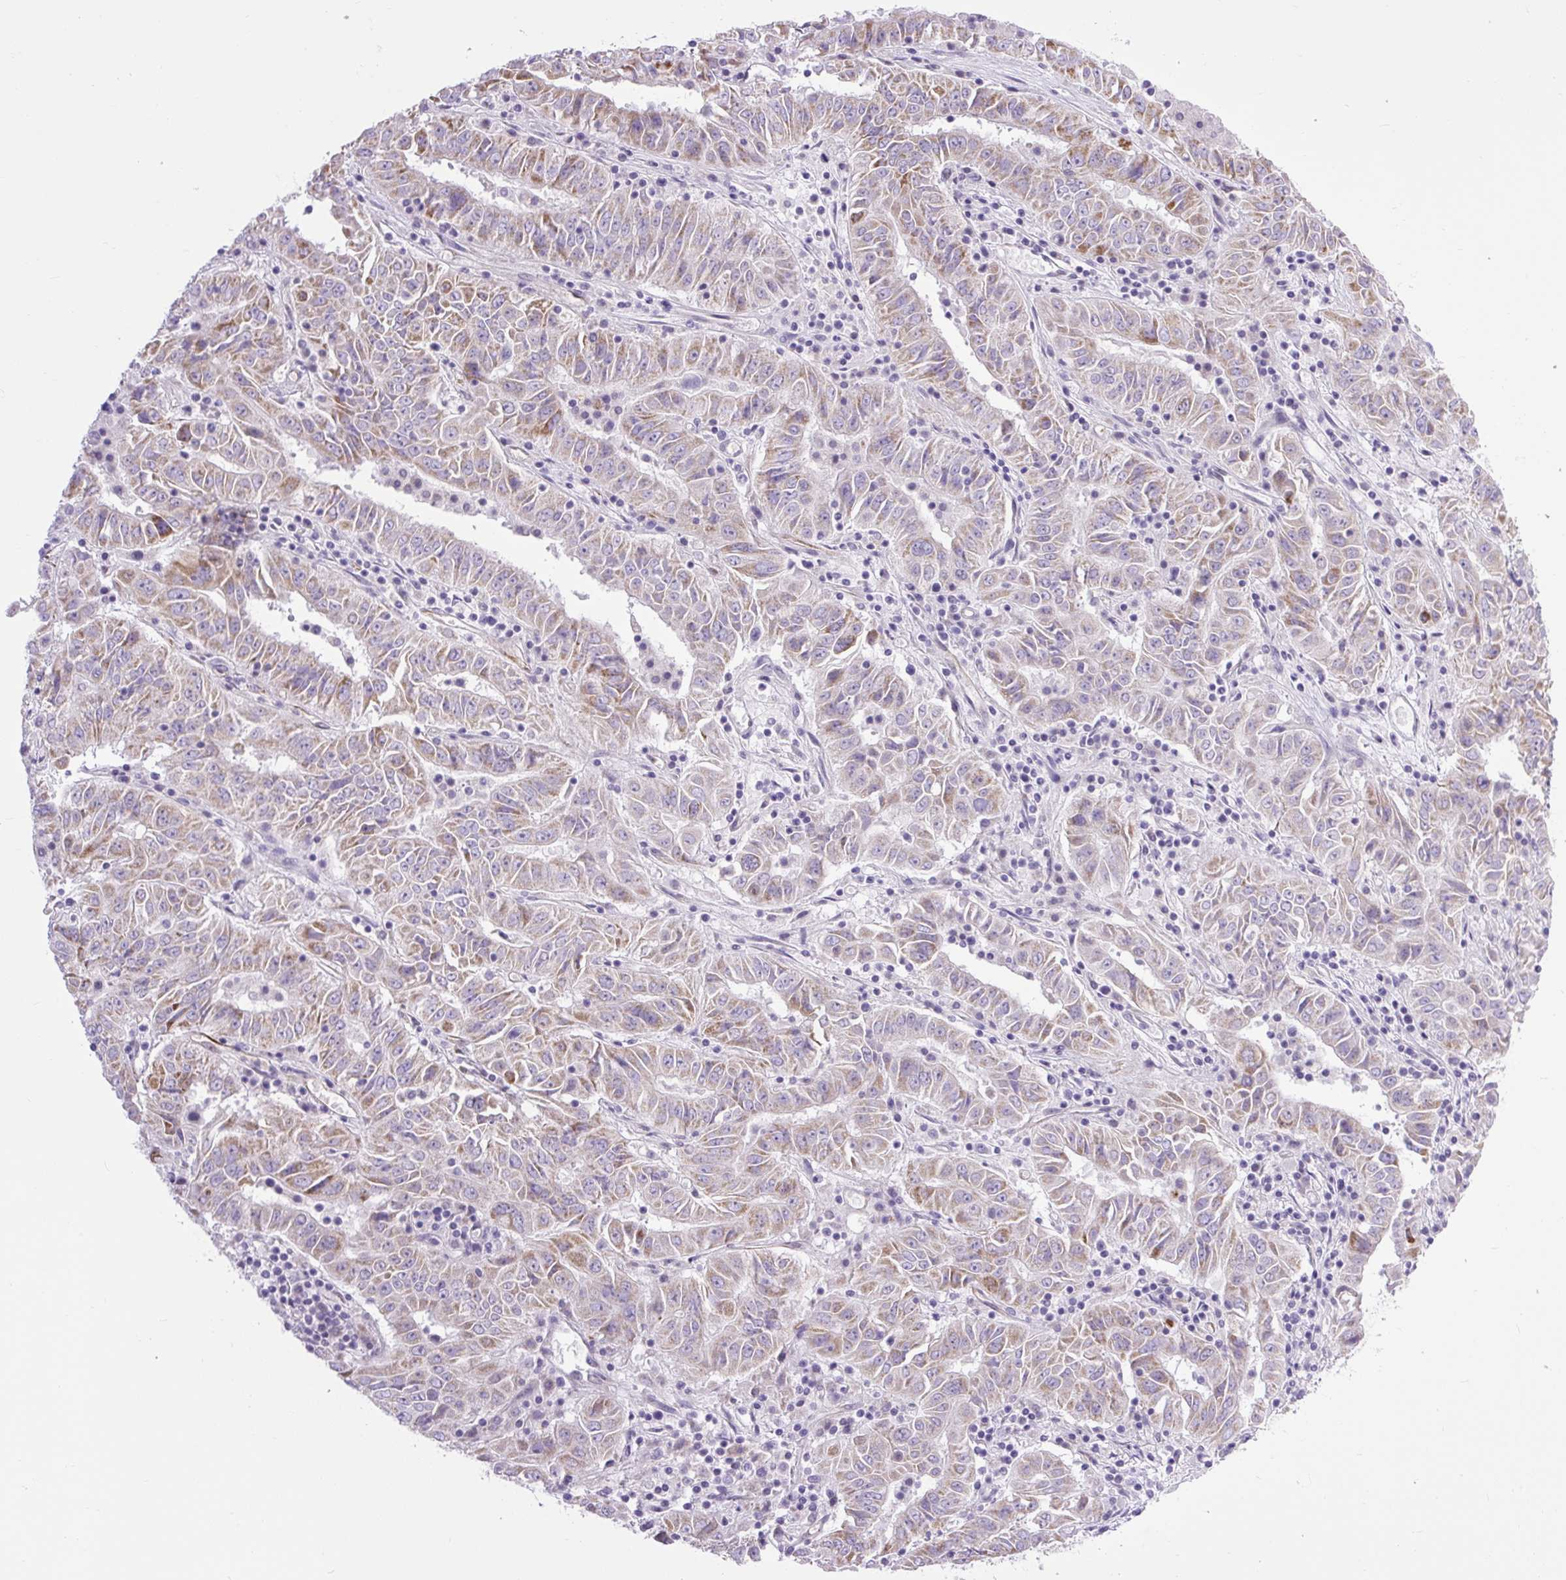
{"staining": {"intensity": "moderate", "quantity": "25%-75%", "location": "cytoplasmic/membranous"}, "tissue": "pancreatic cancer", "cell_type": "Tumor cells", "image_type": "cancer", "snomed": [{"axis": "morphology", "description": "Adenocarcinoma, NOS"}, {"axis": "topography", "description": "Pancreas"}], "caption": "There is medium levels of moderate cytoplasmic/membranous positivity in tumor cells of adenocarcinoma (pancreatic), as demonstrated by immunohistochemical staining (brown color).", "gene": "RNASE10", "patient": {"sex": "male", "age": 63}}